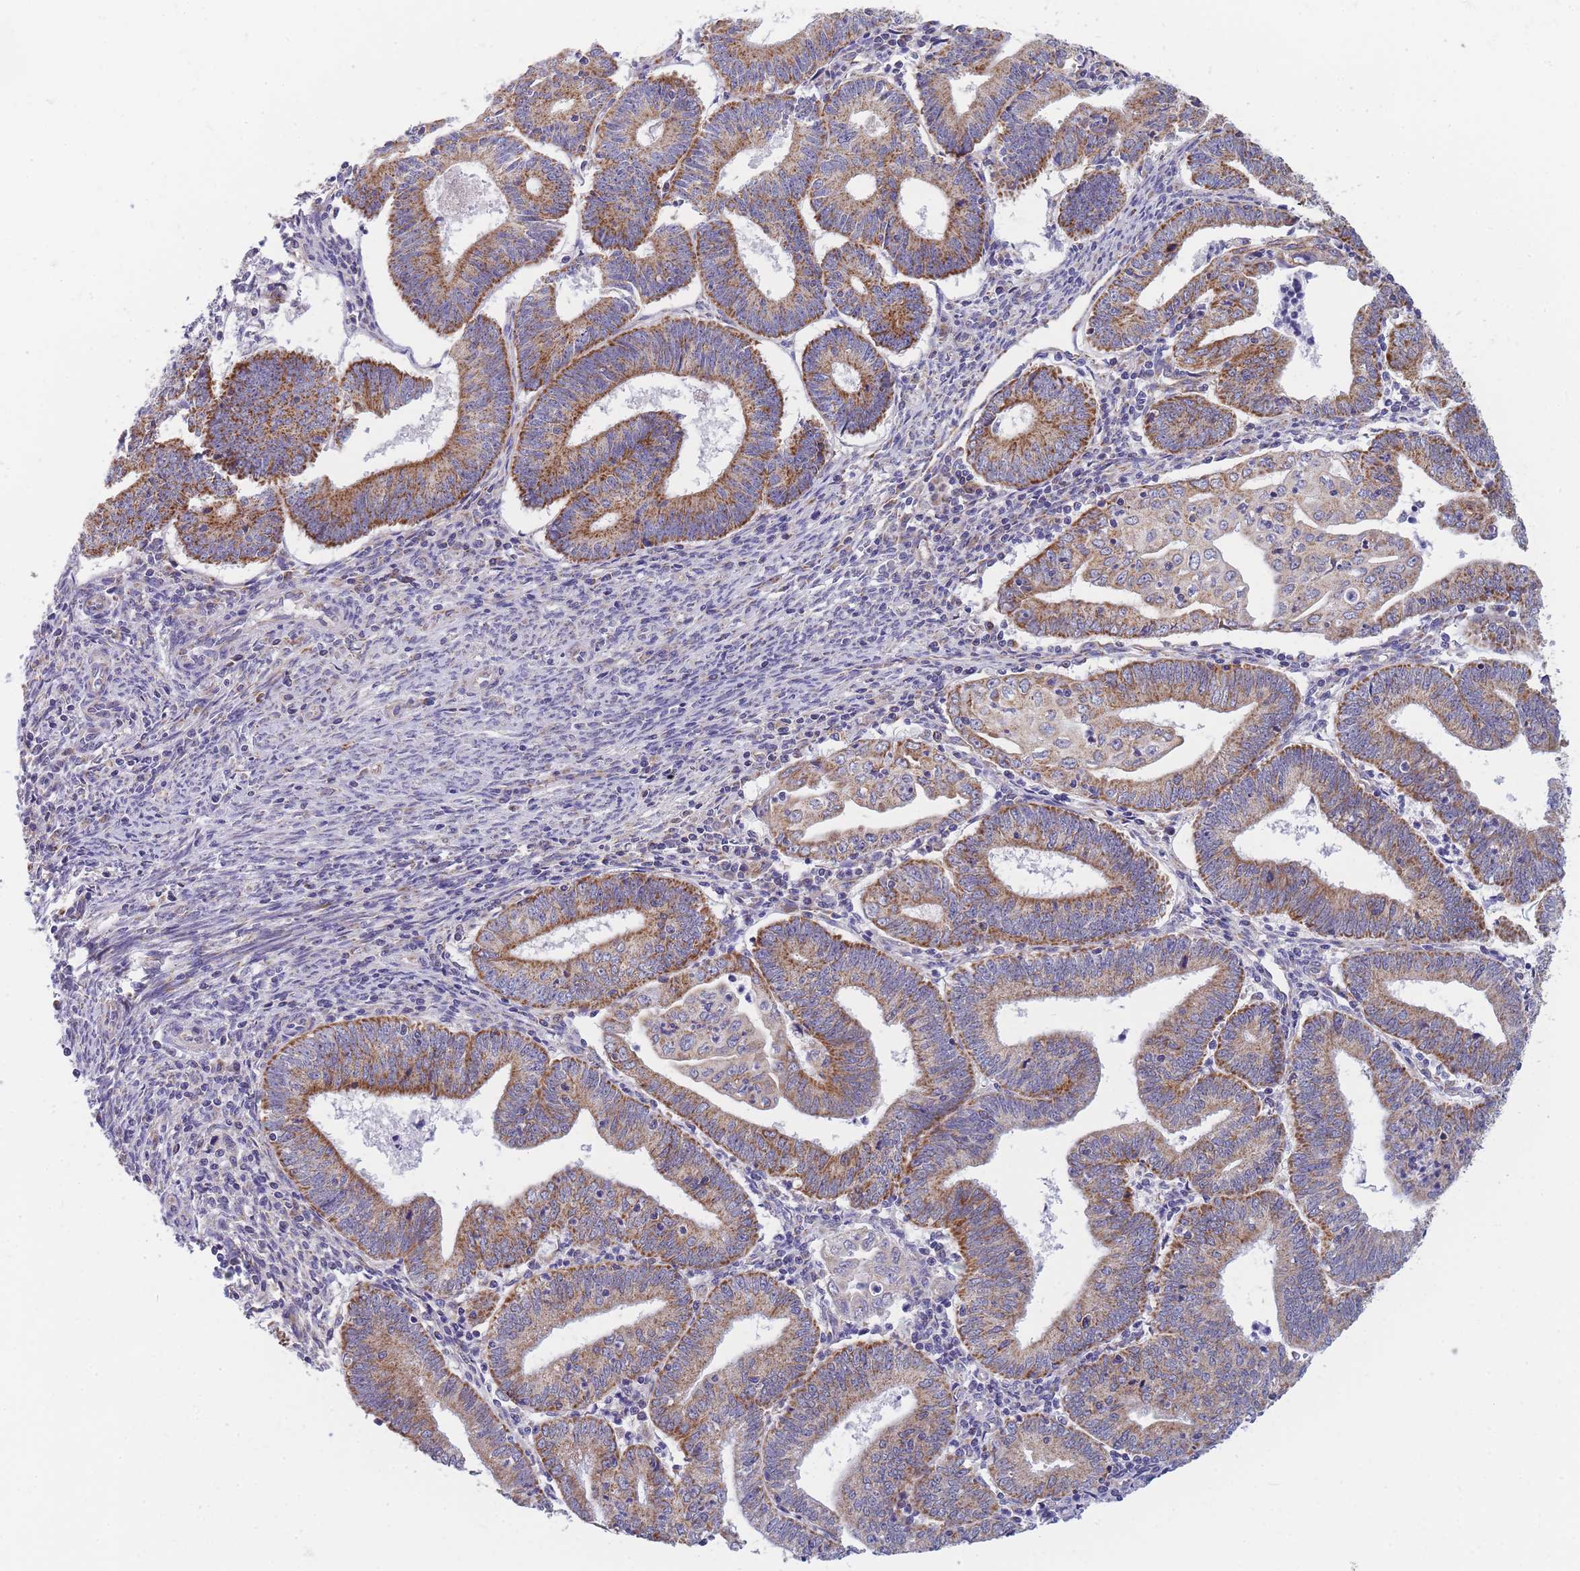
{"staining": {"intensity": "moderate", "quantity": ">75%", "location": "cytoplasmic/membranous"}, "tissue": "endometrial cancer", "cell_type": "Tumor cells", "image_type": "cancer", "snomed": [{"axis": "morphology", "description": "Adenocarcinoma, NOS"}, {"axis": "topography", "description": "Endometrium"}], "caption": "Endometrial cancer (adenocarcinoma) stained with a brown dye demonstrates moderate cytoplasmic/membranous positive expression in approximately >75% of tumor cells.", "gene": "MRPS11", "patient": {"sex": "female", "age": 60}}